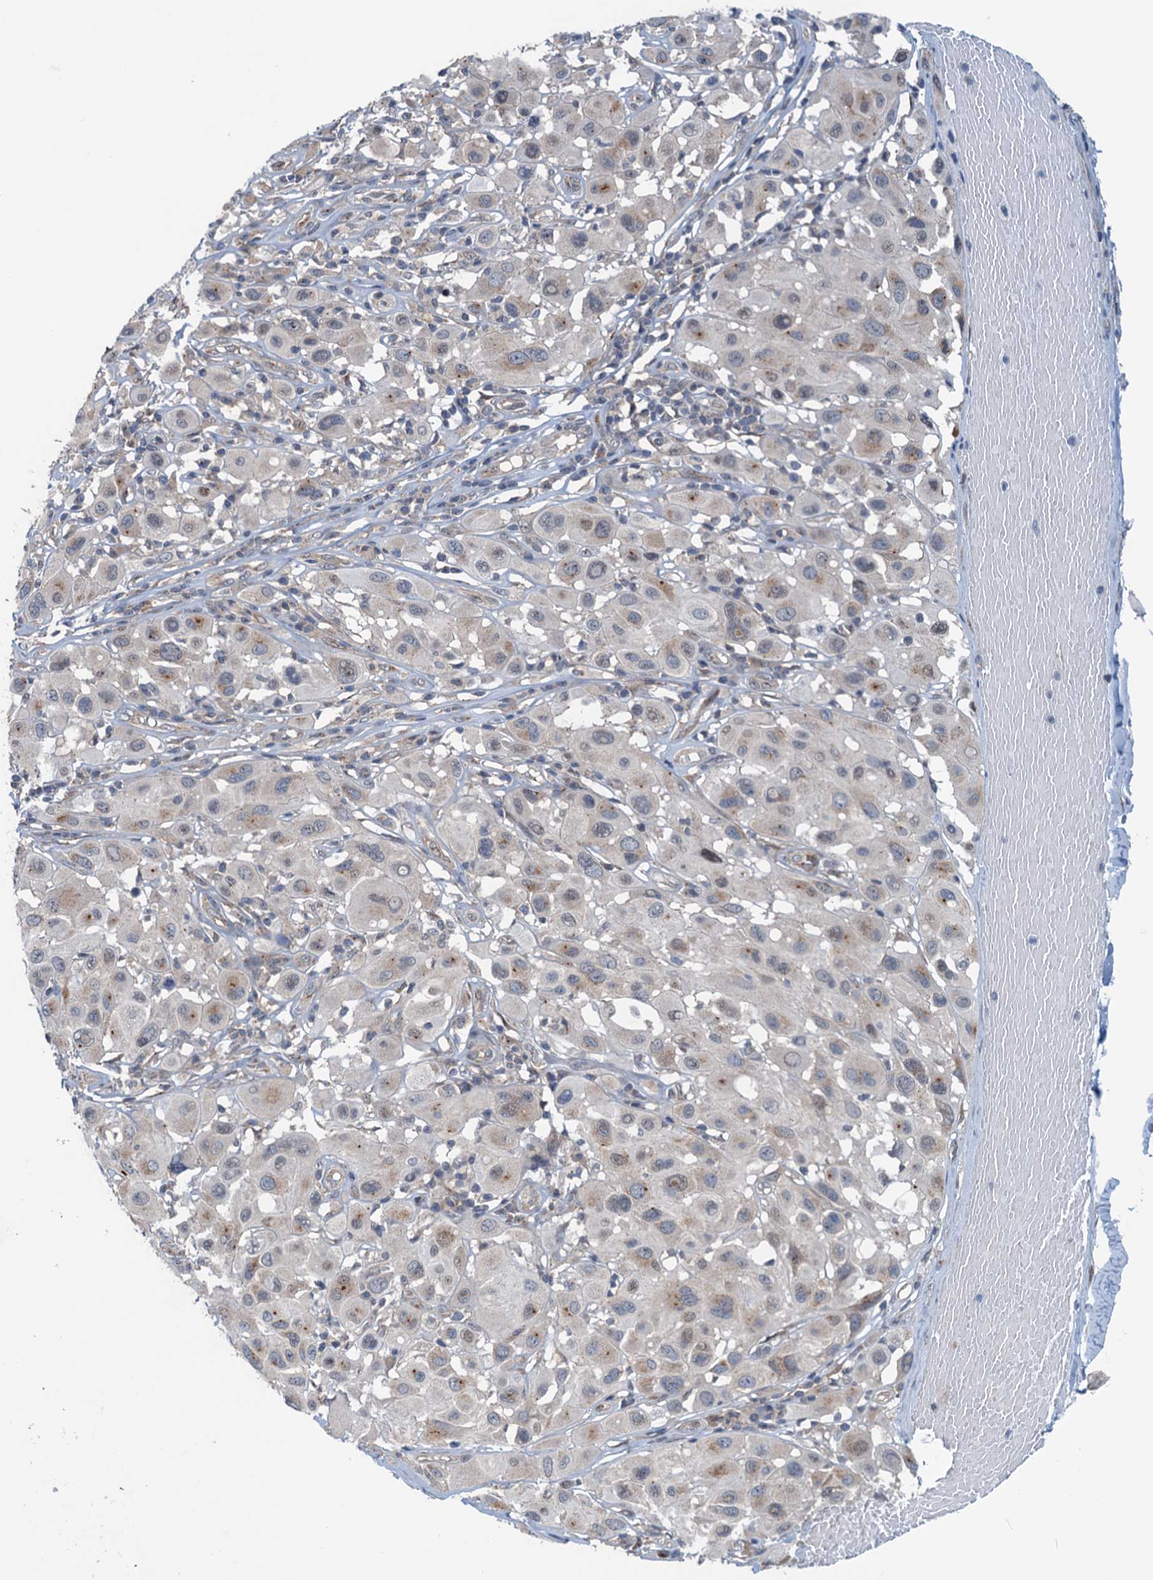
{"staining": {"intensity": "moderate", "quantity": "<25%", "location": "cytoplasmic/membranous"}, "tissue": "melanoma", "cell_type": "Tumor cells", "image_type": "cancer", "snomed": [{"axis": "morphology", "description": "Malignant melanoma, Metastatic site"}, {"axis": "topography", "description": "Skin"}], "caption": "A brown stain shows moderate cytoplasmic/membranous expression of a protein in human melanoma tumor cells.", "gene": "DYNC2I2", "patient": {"sex": "male", "age": 41}}